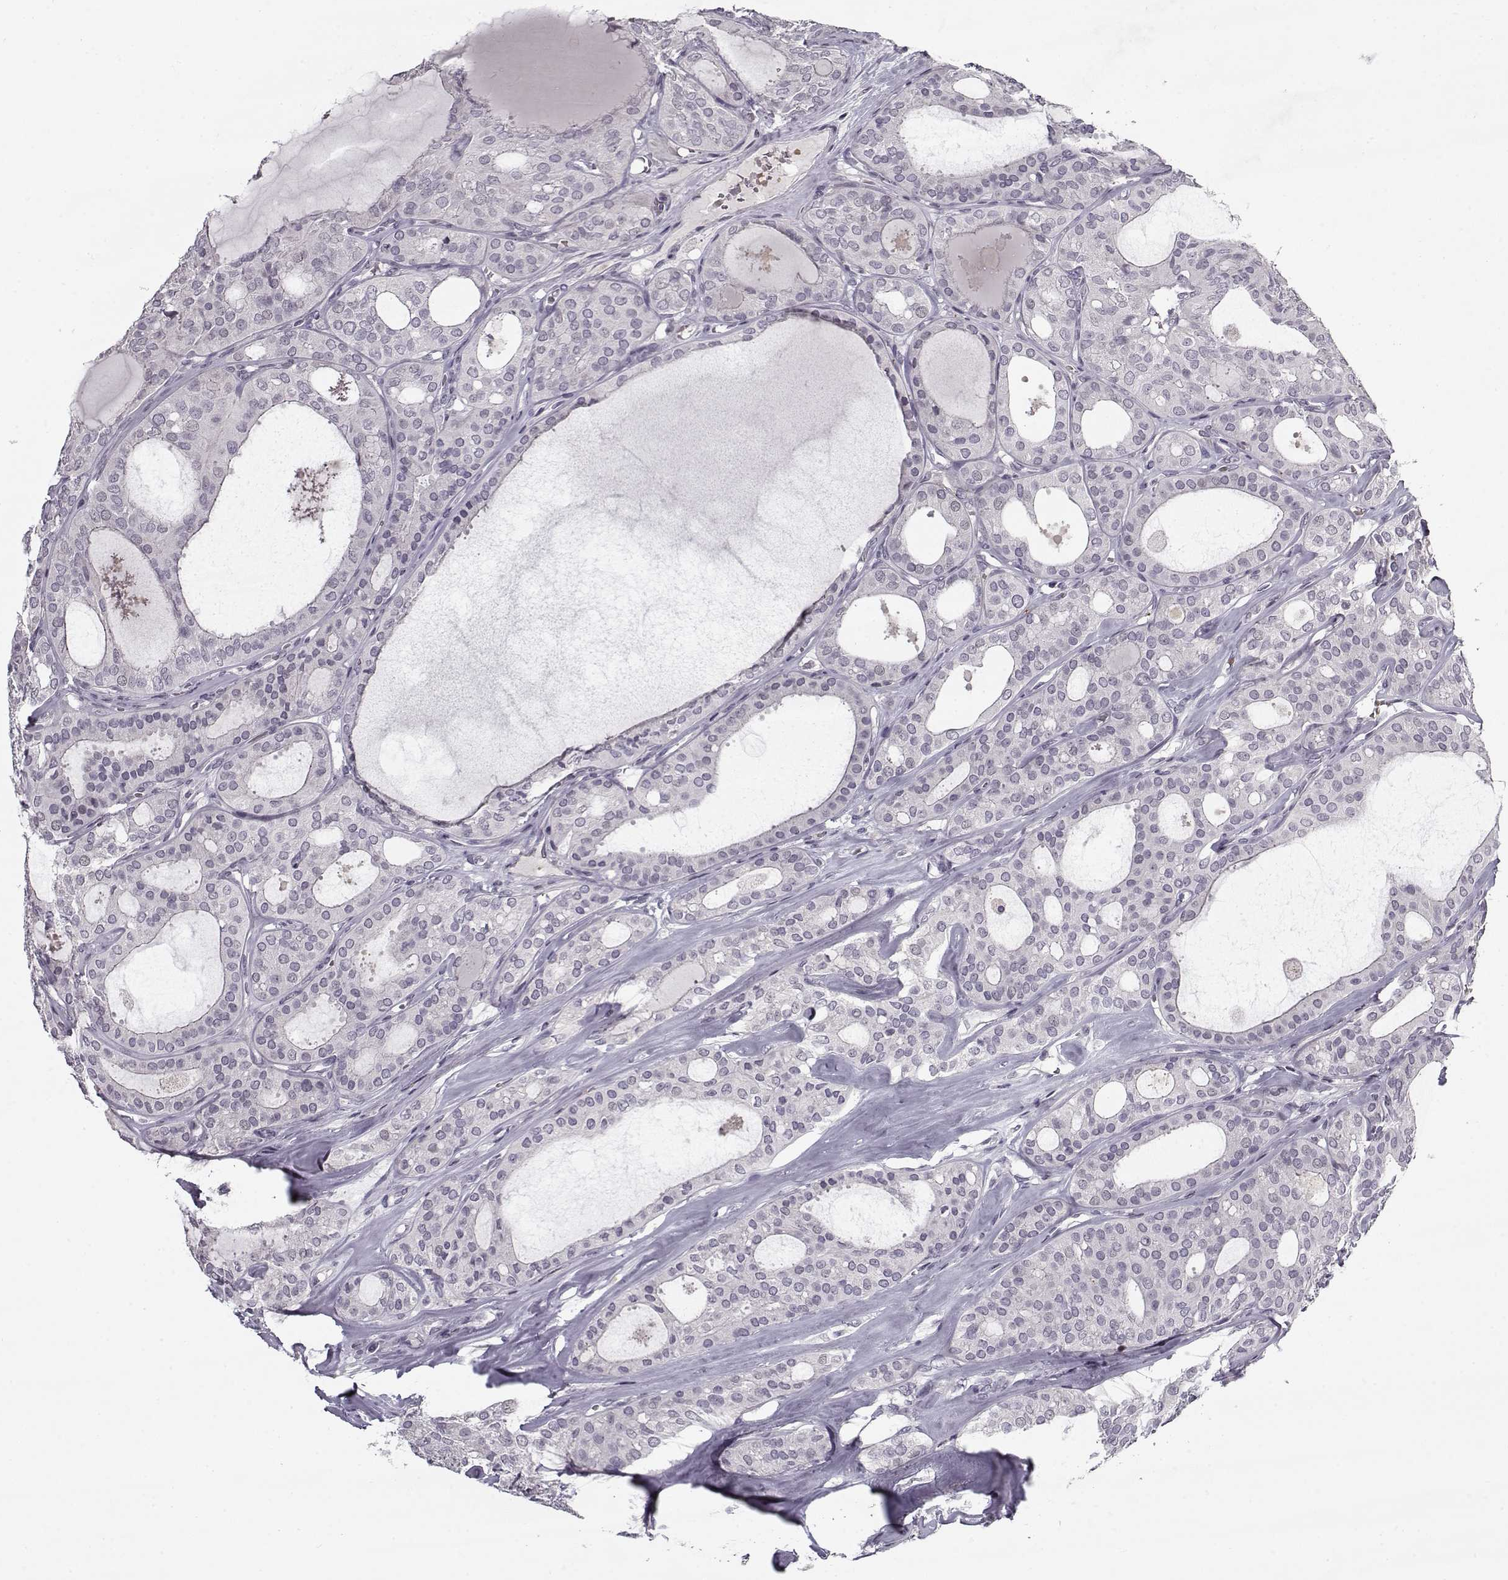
{"staining": {"intensity": "negative", "quantity": "none", "location": "none"}, "tissue": "thyroid cancer", "cell_type": "Tumor cells", "image_type": "cancer", "snomed": [{"axis": "morphology", "description": "Follicular adenoma carcinoma, NOS"}, {"axis": "topography", "description": "Thyroid gland"}], "caption": "This micrograph is of thyroid follicular adenoma carcinoma stained with immunohistochemistry to label a protein in brown with the nuclei are counter-stained blue. There is no staining in tumor cells. (Stains: DAB IHC with hematoxylin counter stain, Microscopy: brightfield microscopy at high magnification).", "gene": "SNCA", "patient": {"sex": "male", "age": 75}}